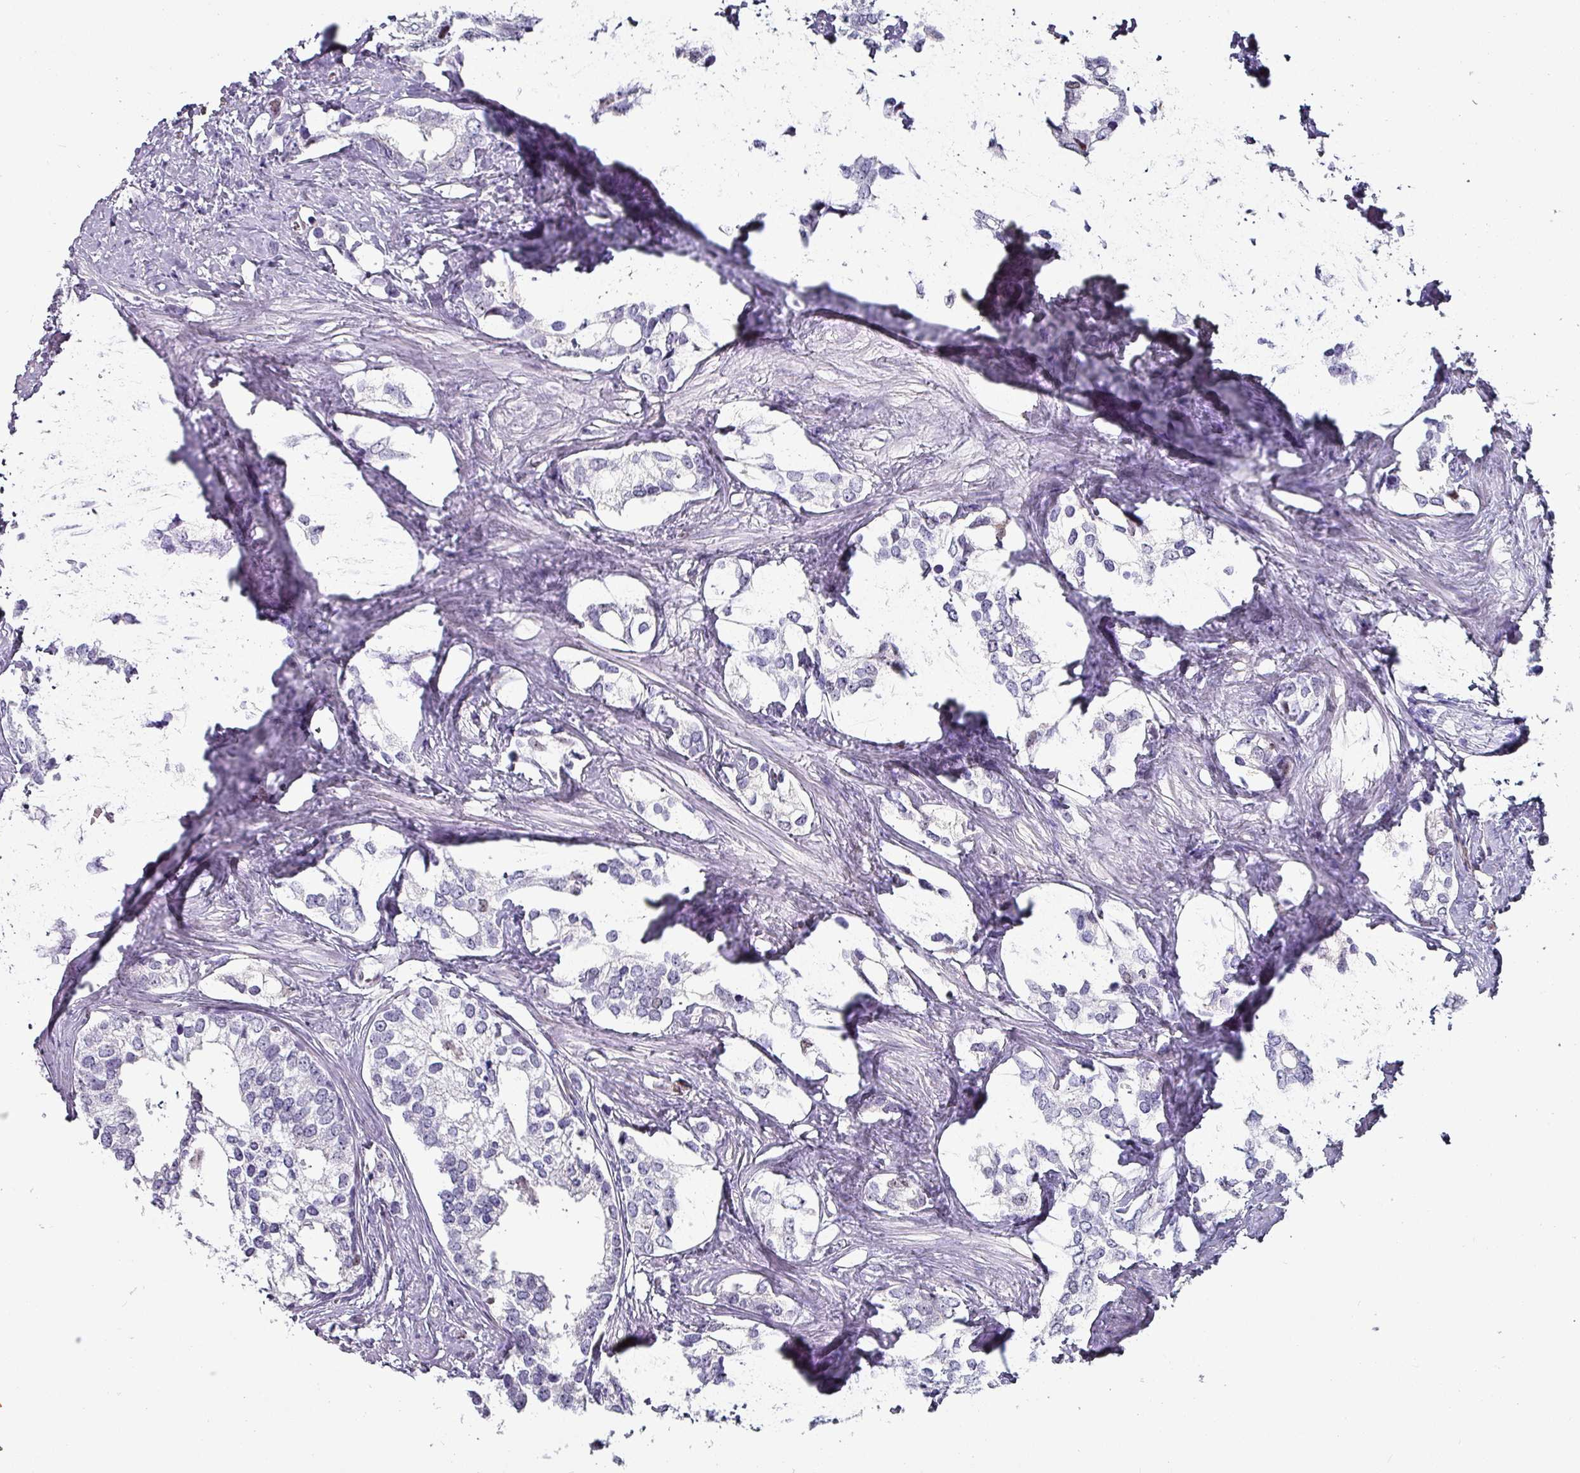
{"staining": {"intensity": "negative", "quantity": "none", "location": "none"}, "tissue": "prostate cancer", "cell_type": "Tumor cells", "image_type": "cancer", "snomed": [{"axis": "morphology", "description": "Adenocarcinoma, High grade"}, {"axis": "topography", "description": "Prostate"}], "caption": "An image of prostate adenocarcinoma (high-grade) stained for a protein exhibits no brown staining in tumor cells.", "gene": "ZNF816-ZNF321P", "patient": {"sex": "male", "age": 66}}